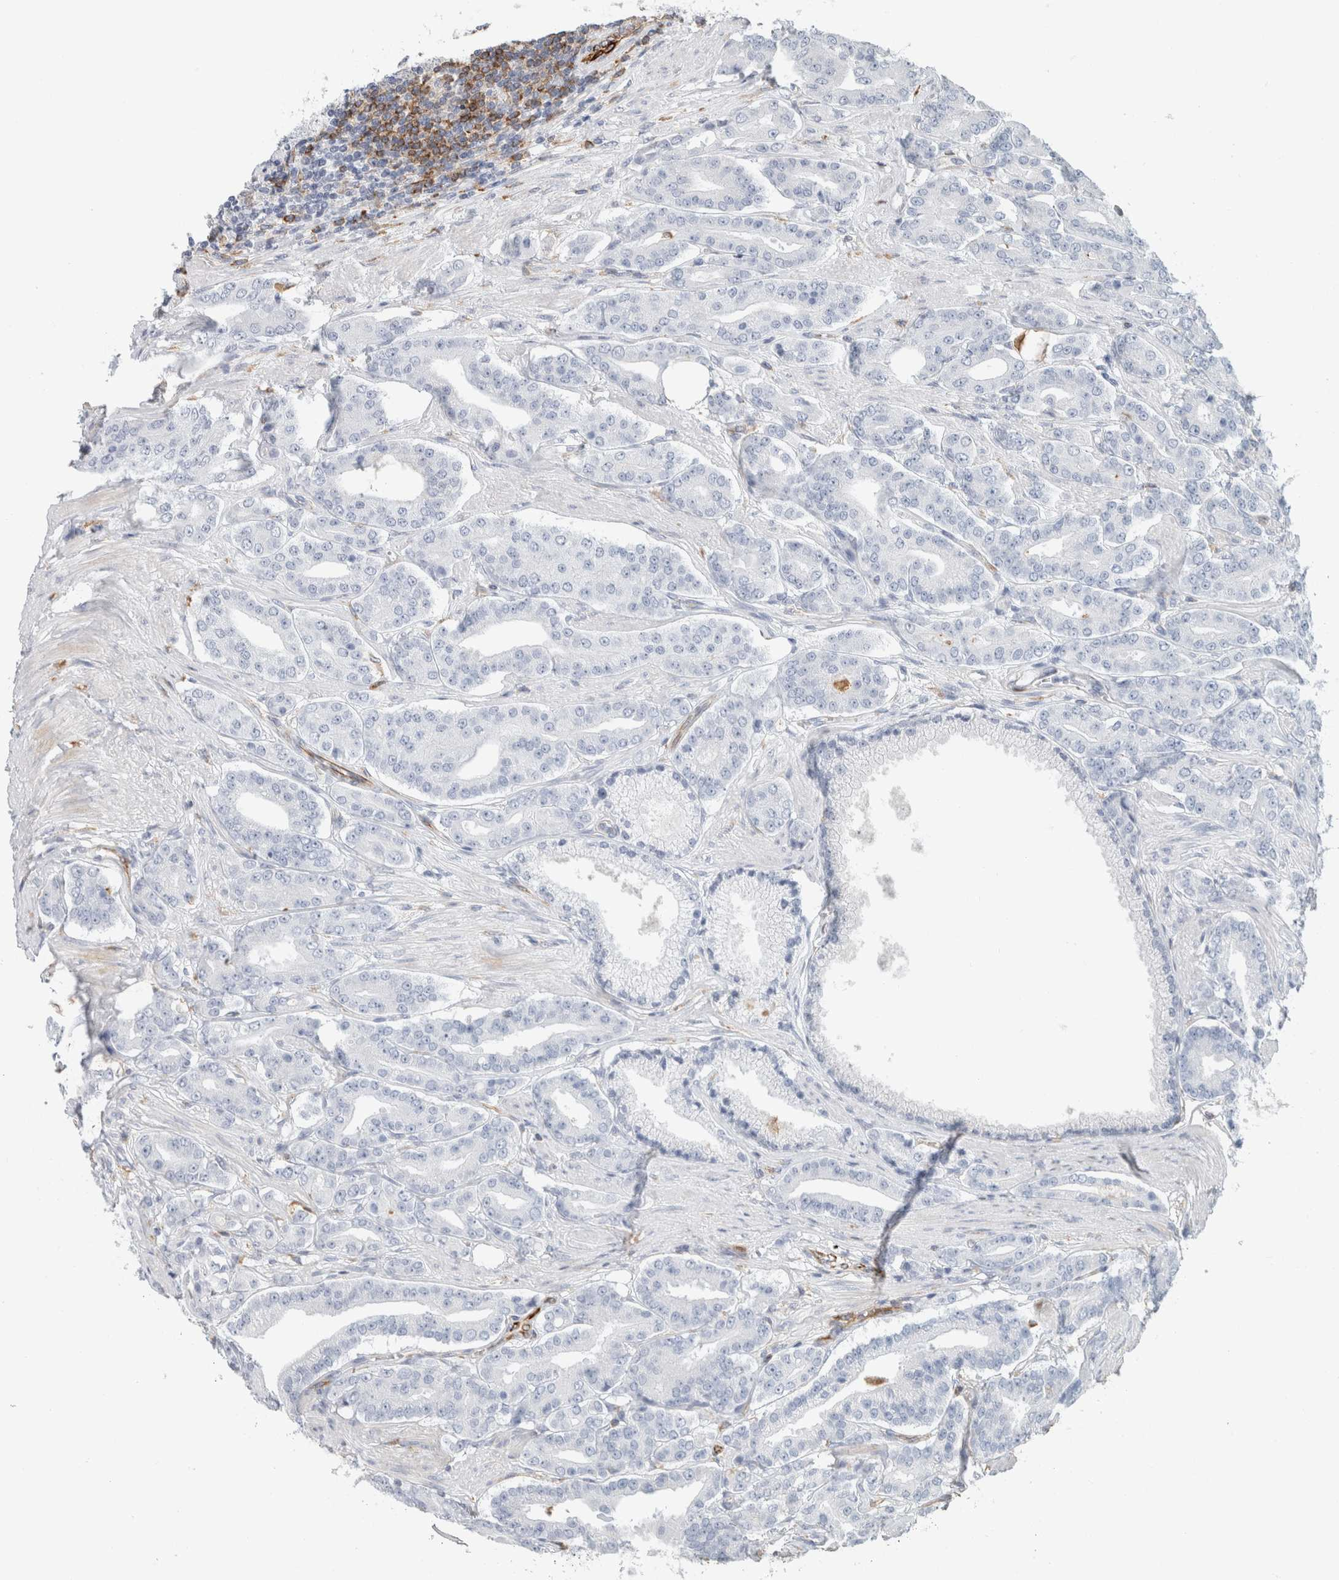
{"staining": {"intensity": "negative", "quantity": "none", "location": "none"}, "tissue": "prostate cancer", "cell_type": "Tumor cells", "image_type": "cancer", "snomed": [{"axis": "morphology", "description": "Adenocarcinoma, High grade"}, {"axis": "topography", "description": "Prostate"}], "caption": "Tumor cells are negative for brown protein staining in prostate cancer (high-grade adenocarcinoma).", "gene": "LY86", "patient": {"sex": "male", "age": 71}}